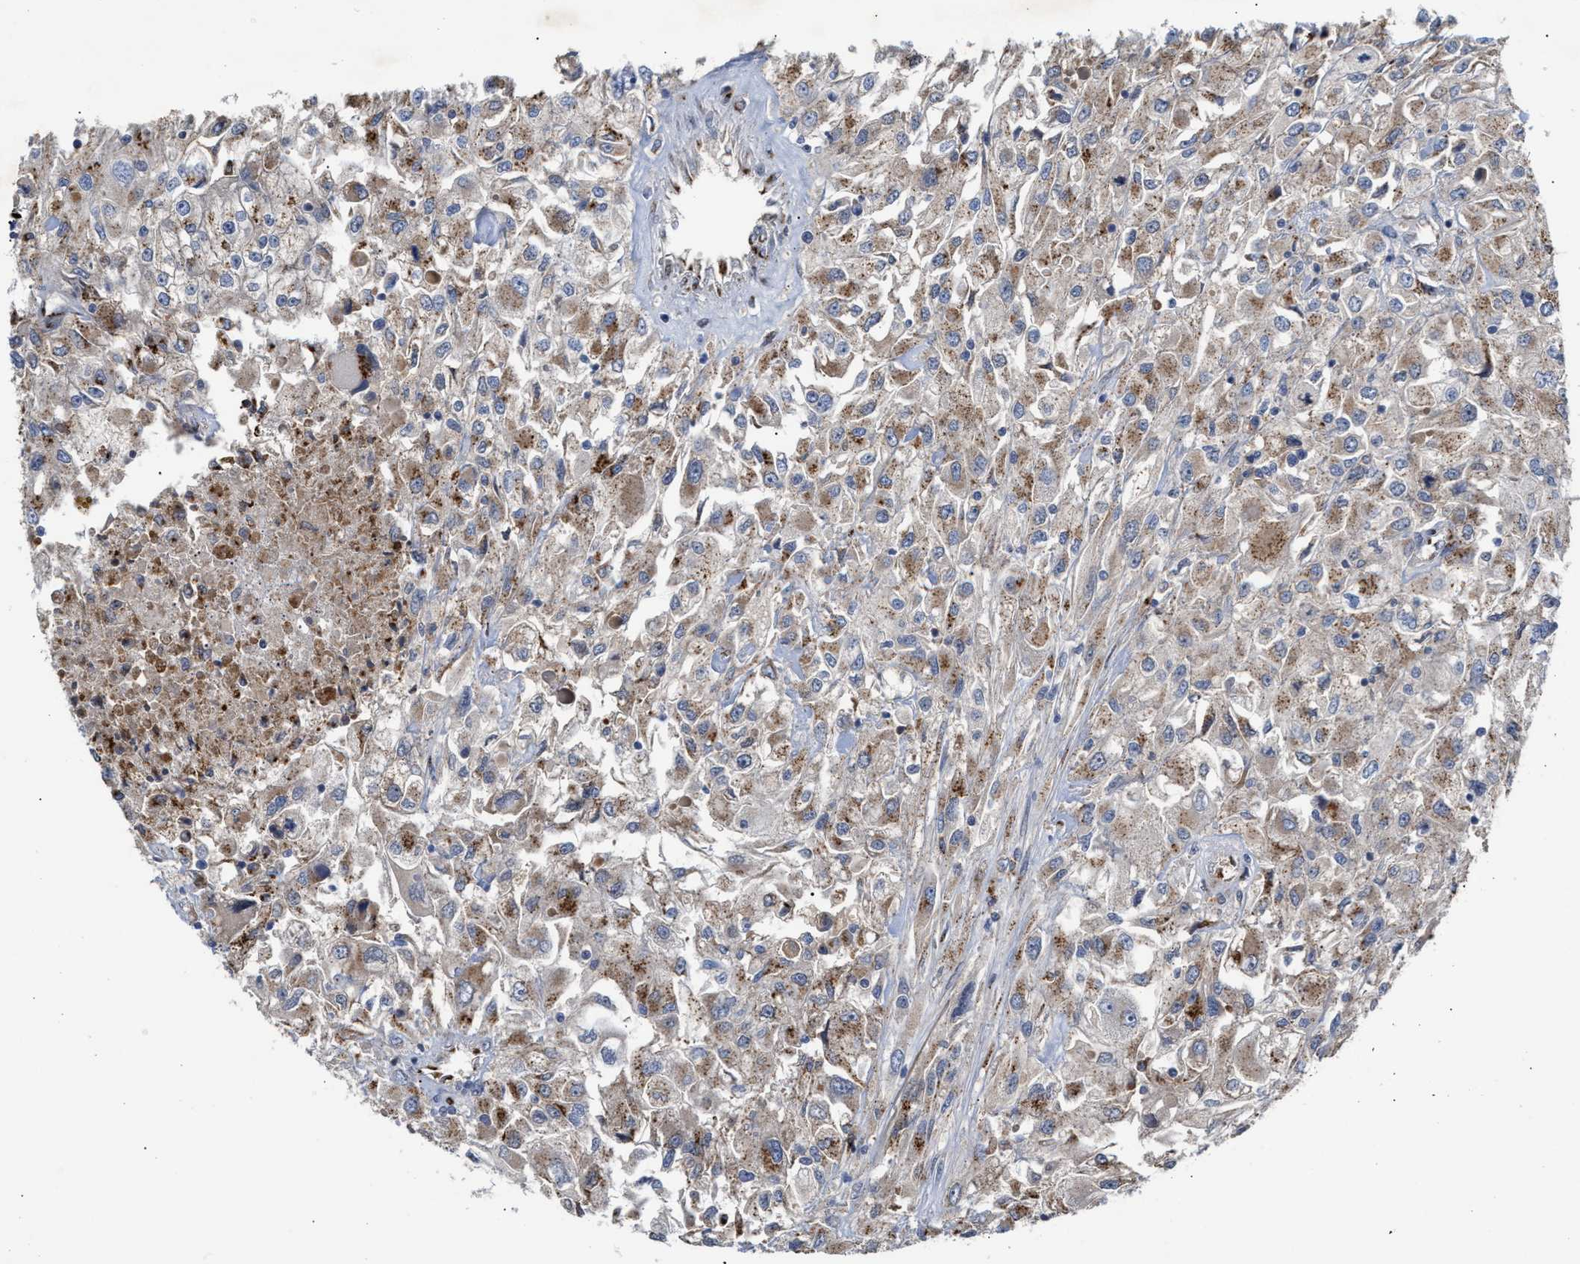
{"staining": {"intensity": "moderate", "quantity": "25%-75%", "location": "cytoplasmic/membranous"}, "tissue": "renal cancer", "cell_type": "Tumor cells", "image_type": "cancer", "snomed": [{"axis": "morphology", "description": "Adenocarcinoma, NOS"}, {"axis": "topography", "description": "Kidney"}], "caption": "Immunohistochemistry (IHC) (DAB (3,3'-diaminobenzidine)) staining of renal cancer (adenocarcinoma) demonstrates moderate cytoplasmic/membranous protein staining in approximately 25%-75% of tumor cells.", "gene": "CCL2", "patient": {"sex": "female", "age": 52}}